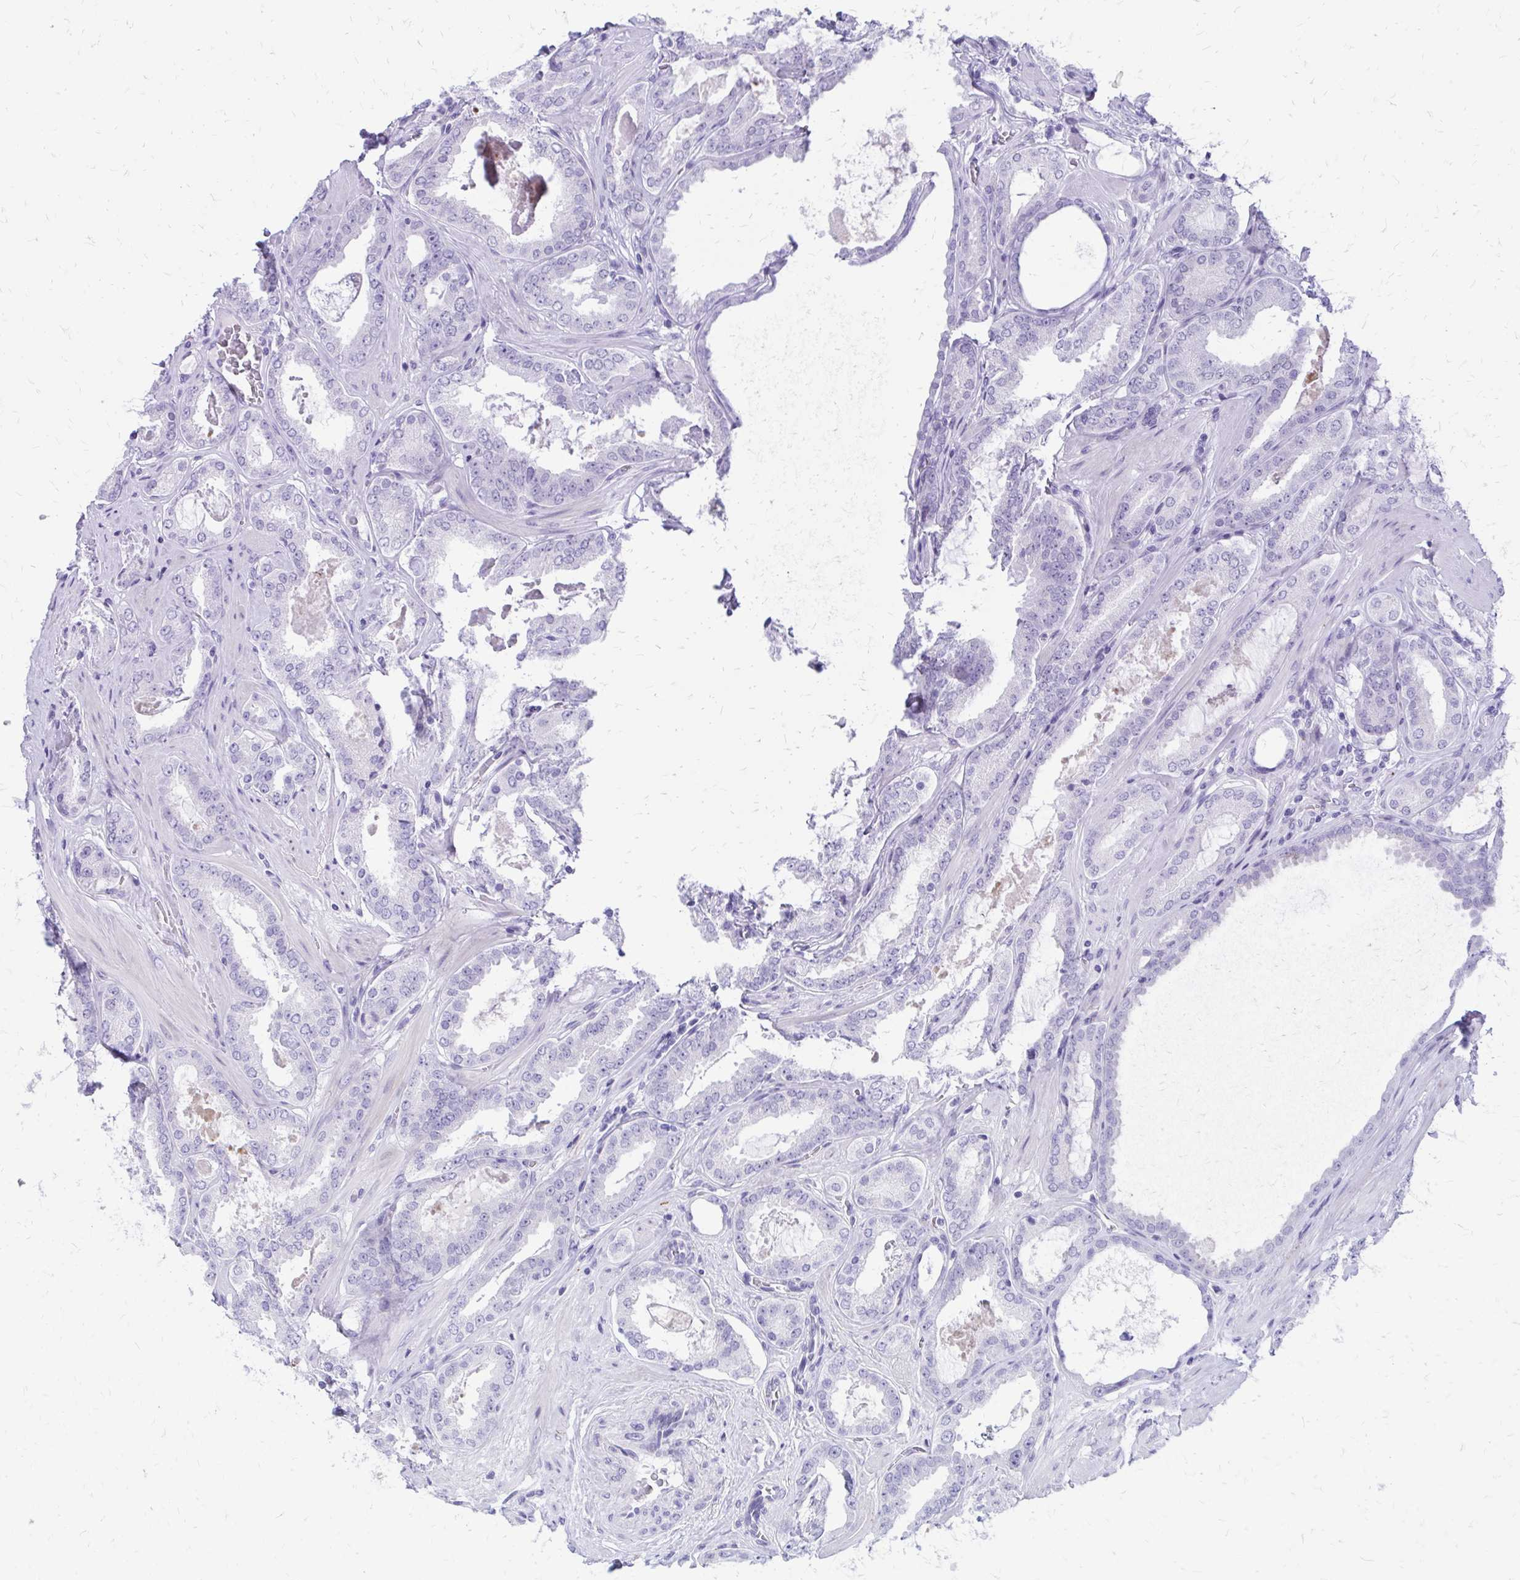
{"staining": {"intensity": "negative", "quantity": "none", "location": "none"}, "tissue": "prostate cancer", "cell_type": "Tumor cells", "image_type": "cancer", "snomed": [{"axis": "morphology", "description": "Adenocarcinoma, High grade"}, {"axis": "topography", "description": "Prostate"}], "caption": "IHC of human prostate cancer (adenocarcinoma (high-grade)) exhibits no staining in tumor cells. Nuclei are stained in blue.", "gene": "LCN15", "patient": {"sex": "male", "age": 63}}